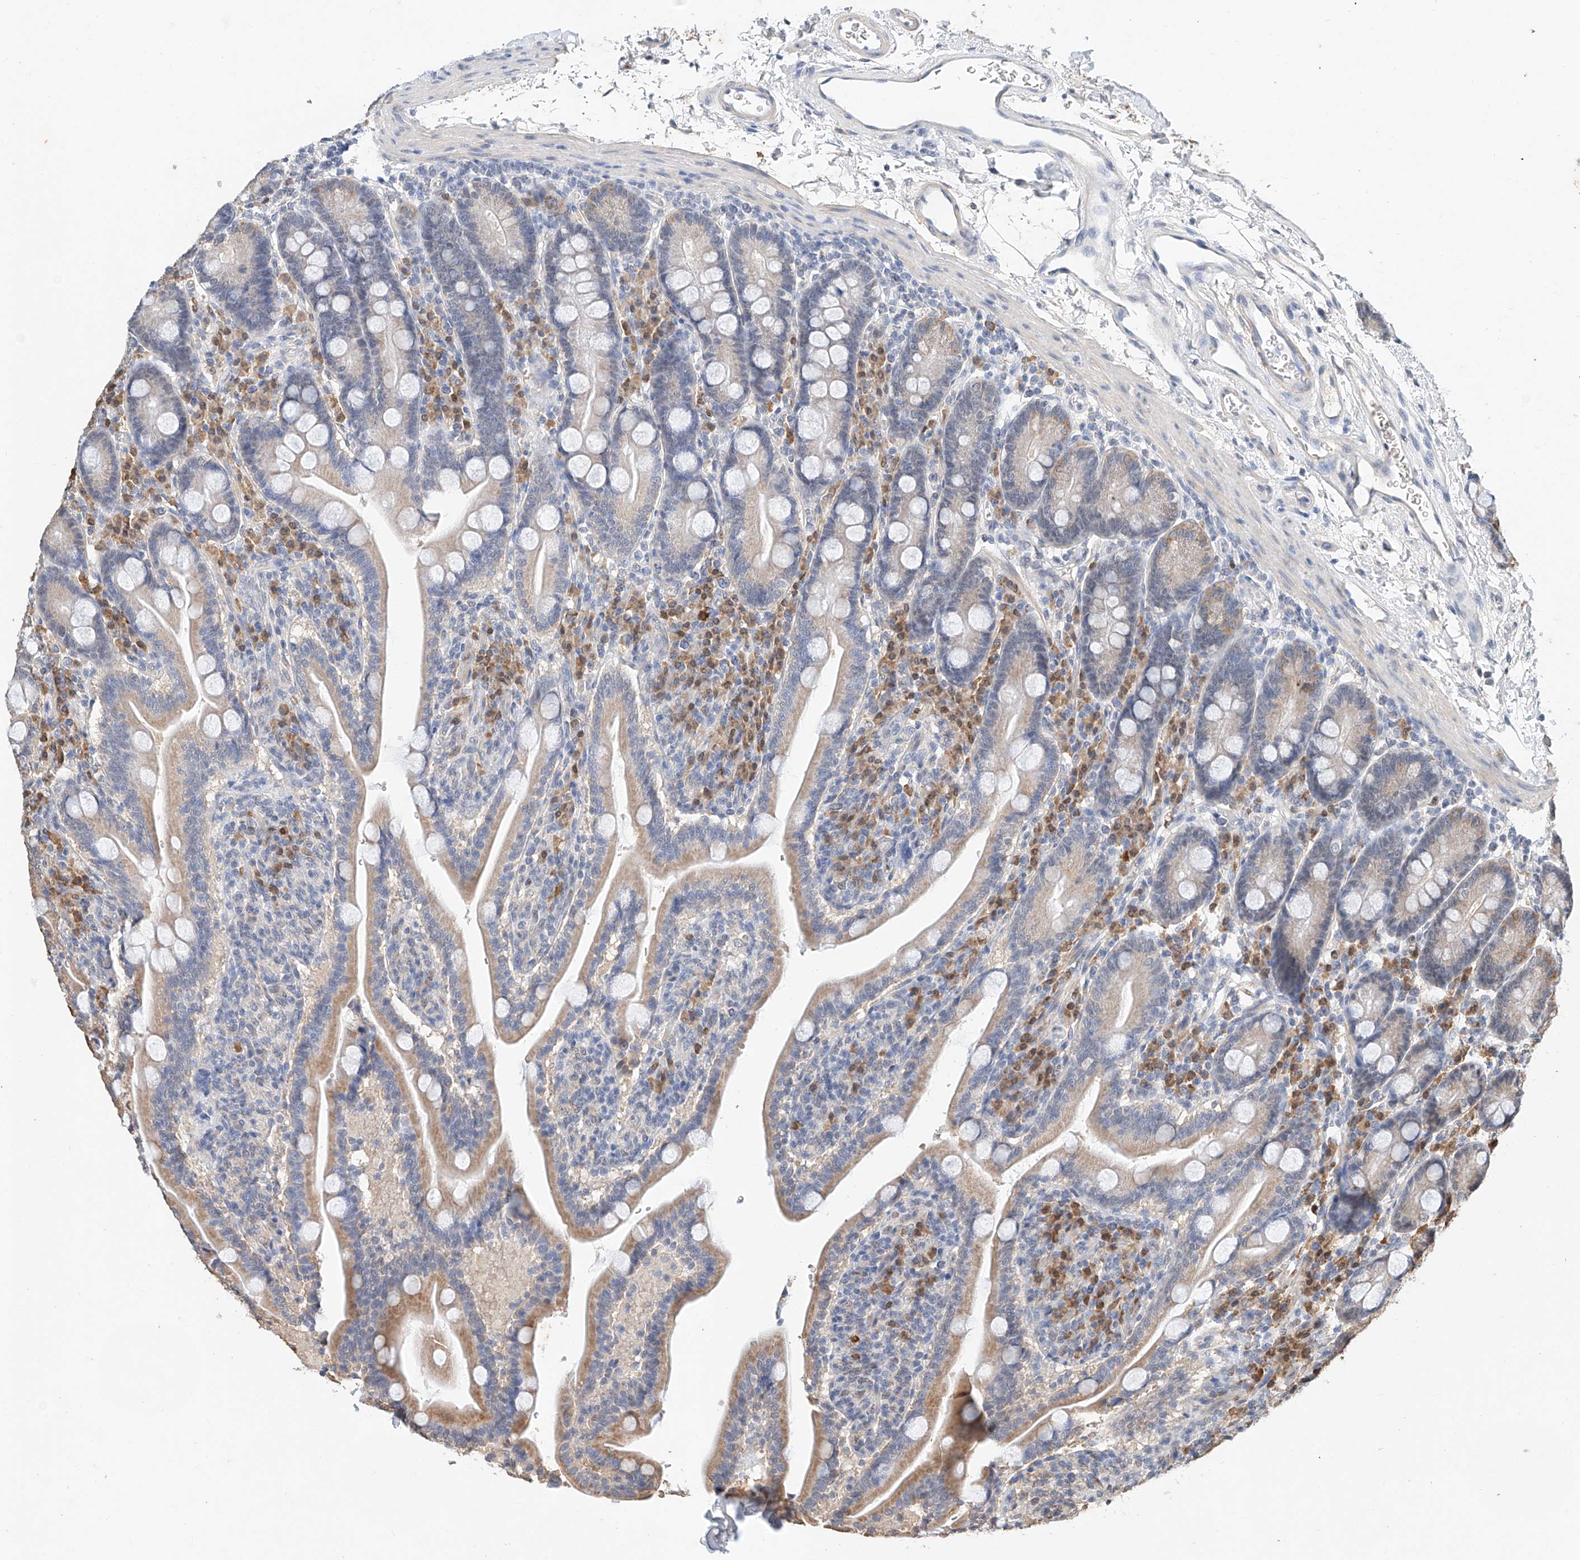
{"staining": {"intensity": "weak", "quantity": "25%-75%", "location": "cytoplasmic/membranous"}, "tissue": "duodenum", "cell_type": "Glandular cells", "image_type": "normal", "snomed": [{"axis": "morphology", "description": "Normal tissue, NOS"}, {"axis": "topography", "description": "Duodenum"}], "caption": "Immunohistochemical staining of benign human duodenum demonstrates low levels of weak cytoplasmic/membranous expression in approximately 25%-75% of glandular cells.", "gene": "CTDP1", "patient": {"sex": "male", "age": 35}}